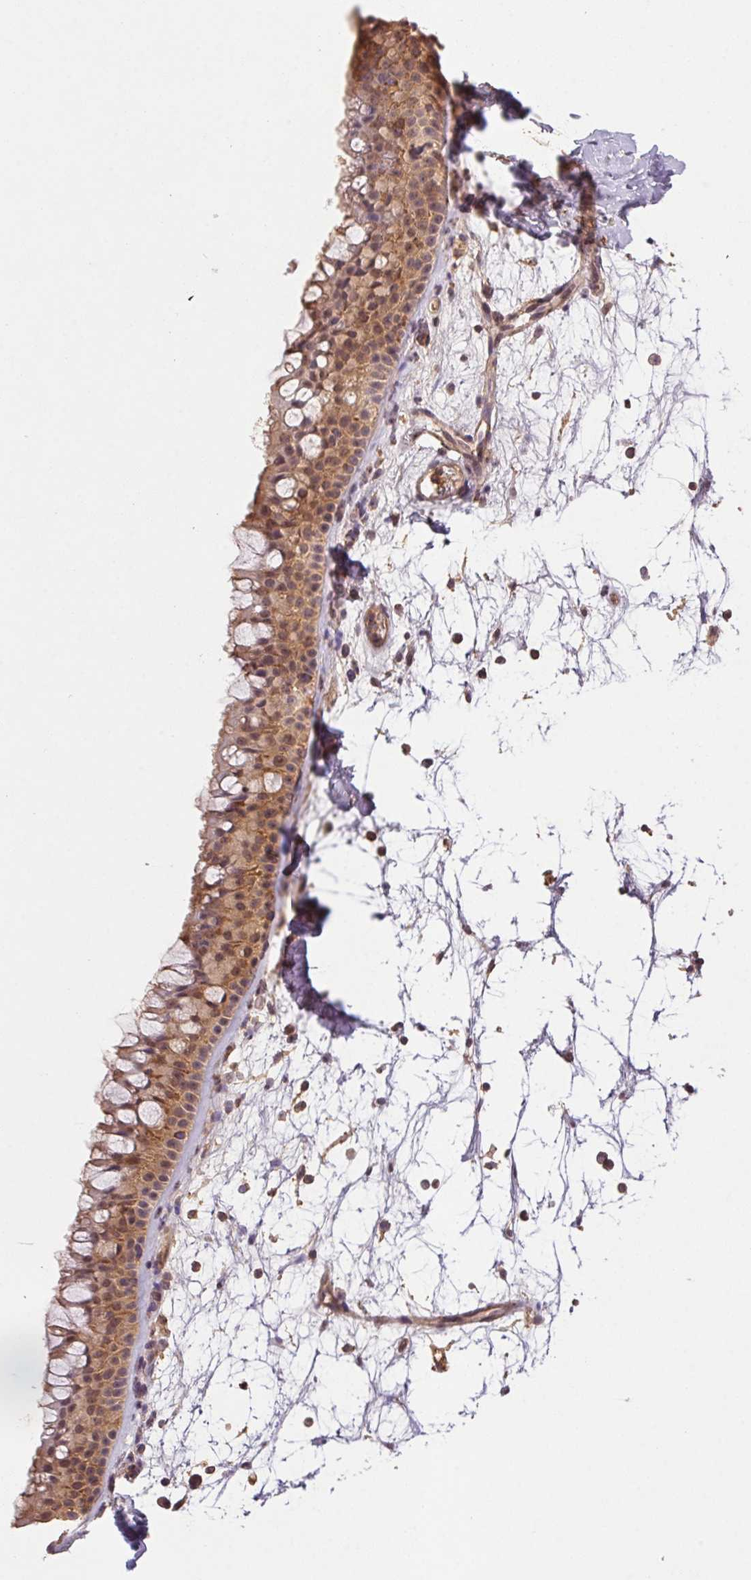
{"staining": {"intensity": "moderate", "quantity": ">75%", "location": "cytoplasmic/membranous"}, "tissue": "nasopharynx", "cell_type": "Respiratory epithelial cells", "image_type": "normal", "snomed": [{"axis": "morphology", "description": "Normal tissue, NOS"}, {"axis": "topography", "description": "Nasopharynx"}], "caption": "The micrograph exhibits staining of benign nasopharynx, revealing moderate cytoplasmic/membranous protein expression (brown color) within respiratory epithelial cells.", "gene": "ATG10", "patient": {"sex": "male", "age": 68}}